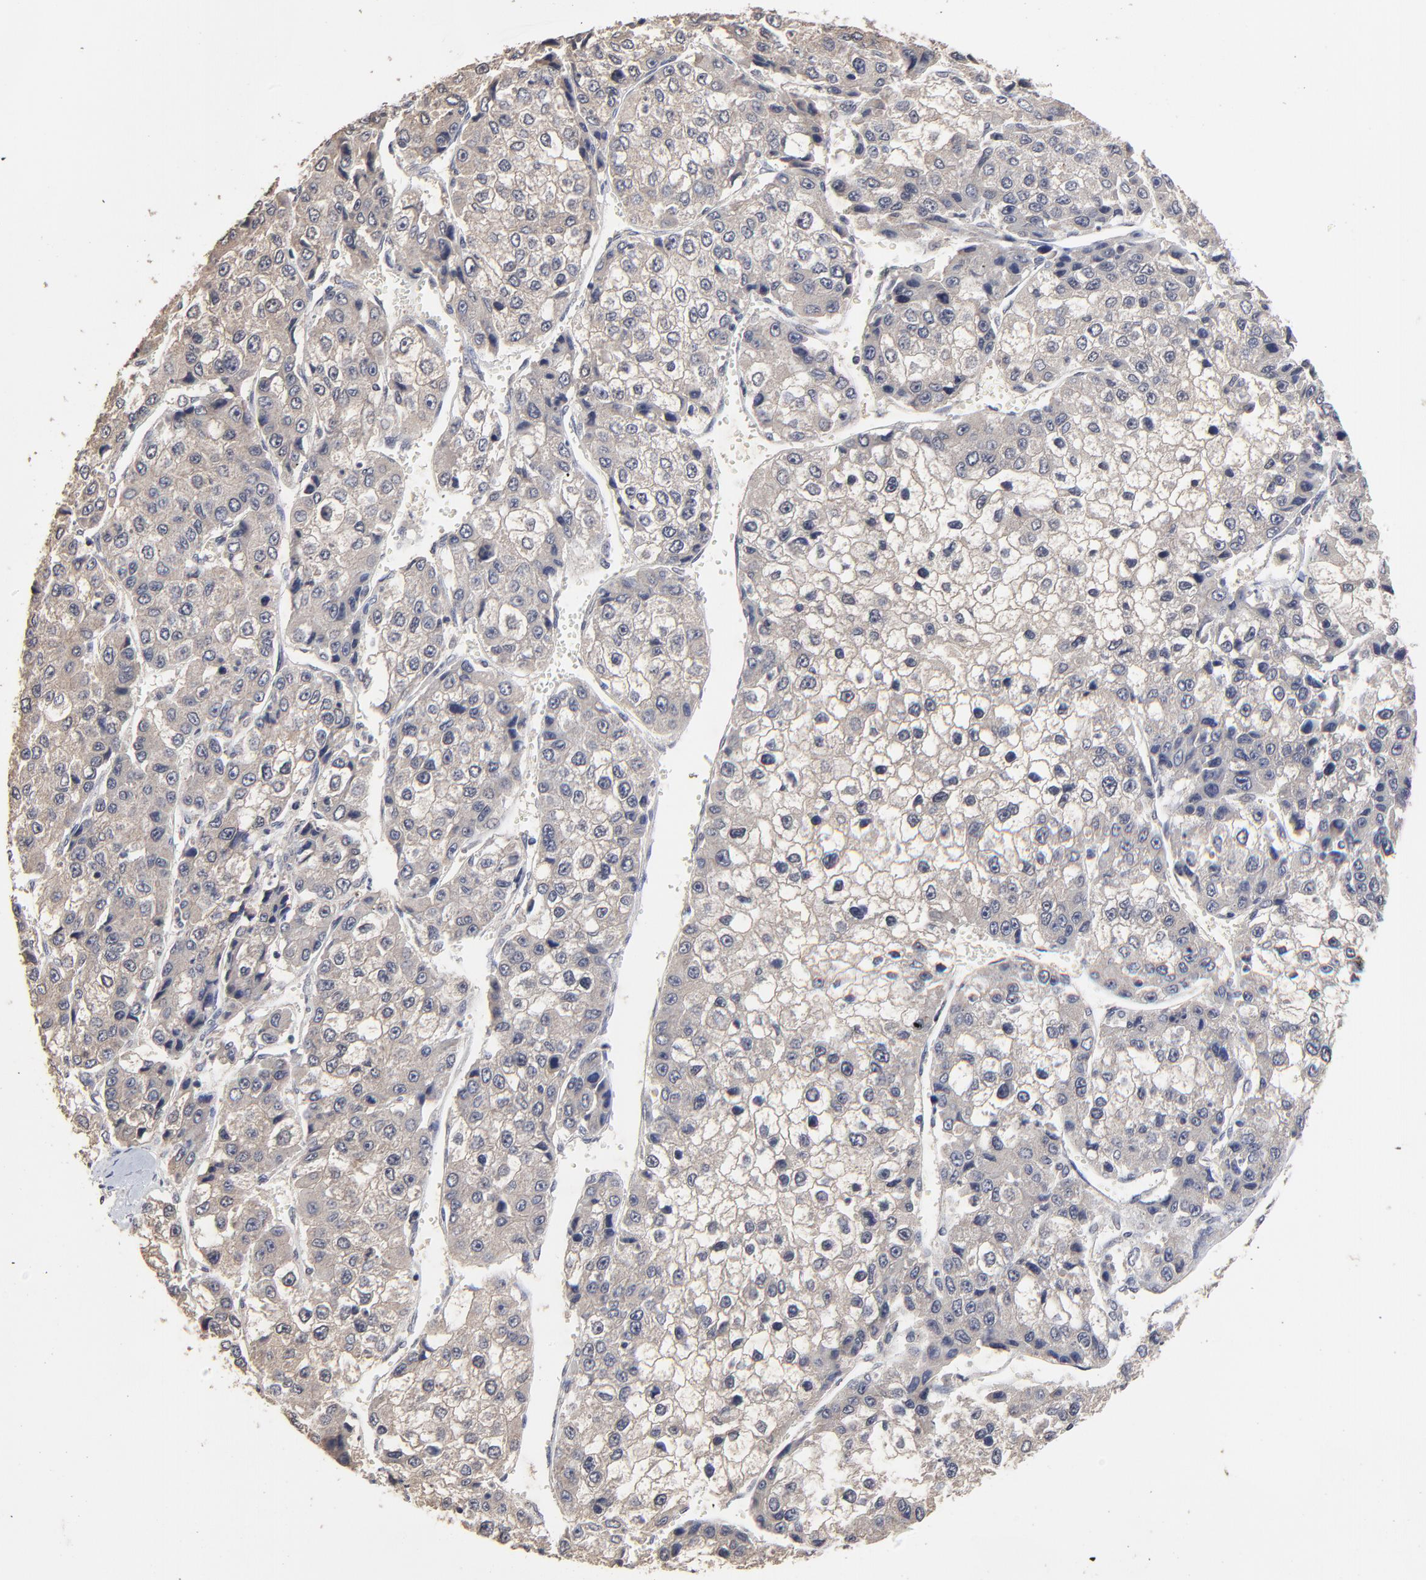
{"staining": {"intensity": "weak", "quantity": ">75%", "location": "cytoplasmic/membranous"}, "tissue": "liver cancer", "cell_type": "Tumor cells", "image_type": "cancer", "snomed": [{"axis": "morphology", "description": "Carcinoma, Hepatocellular, NOS"}, {"axis": "topography", "description": "Liver"}], "caption": "Protein staining of hepatocellular carcinoma (liver) tissue demonstrates weak cytoplasmic/membranous expression in about >75% of tumor cells. (Stains: DAB (3,3'-diaminobenzidine) in brown, nuclei in blue, Microscopy: brightfield microscopy at high magnification).", "gene": "VPREB3", "patient": {"sex": "female", "age": 66}}